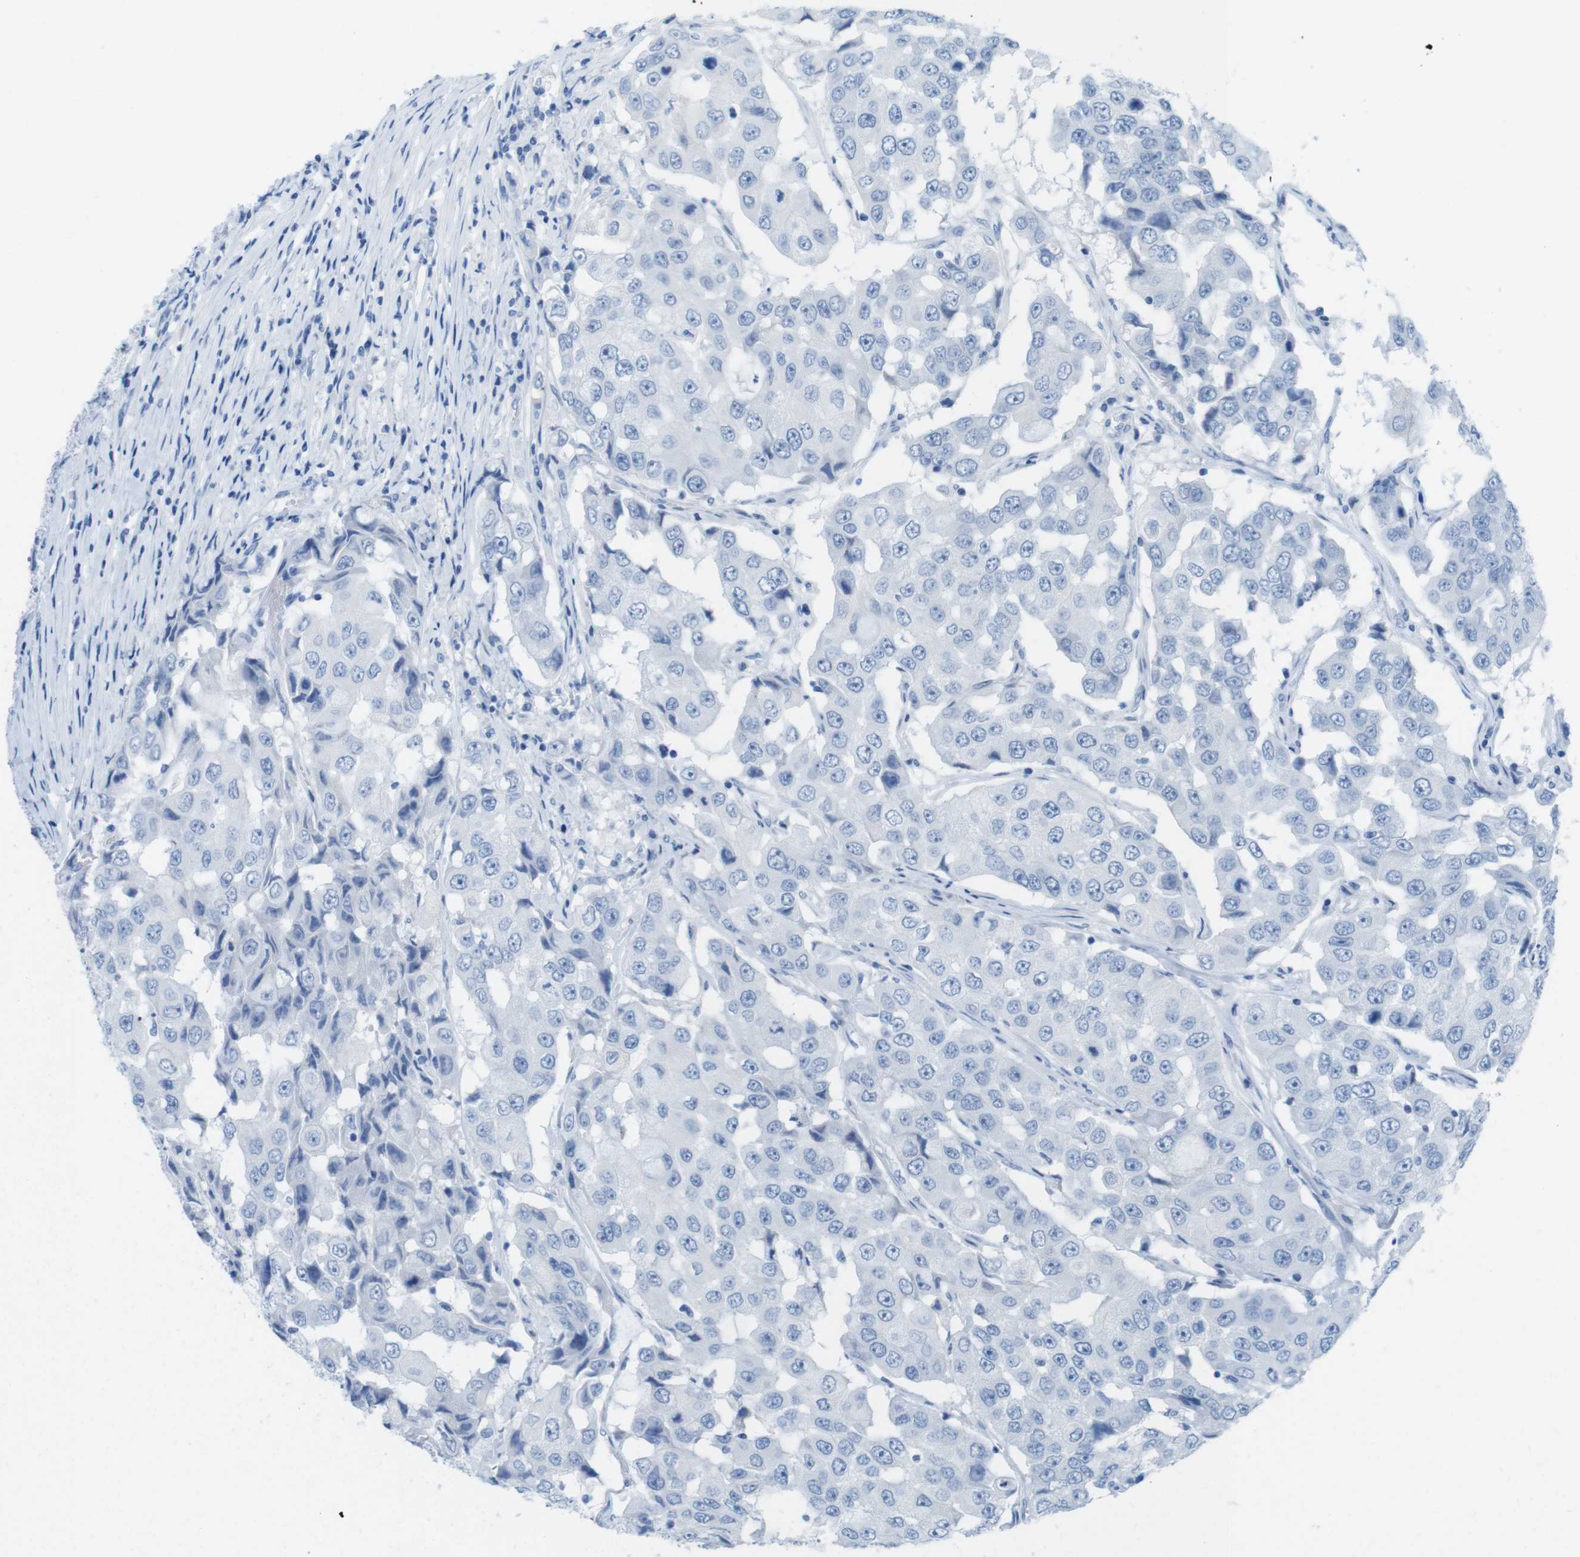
{"staining": {"intensity": "negative", "quantity": "none", "location": "none"}, "tissue": "breast cancer", "cell_type": "Tumor cells", "image_type": "cancer", "snomed": [{"axis": "morphology", "description": "Duct carcinoma"}, {"axis": "topography", "description": "Breast"}], "caption": "Tumor cells show no significant protein positivity in breast infiltrating ductal carcinoma.", "gene": "GAP43", "patient": {"sex": "female", "age": 27}}